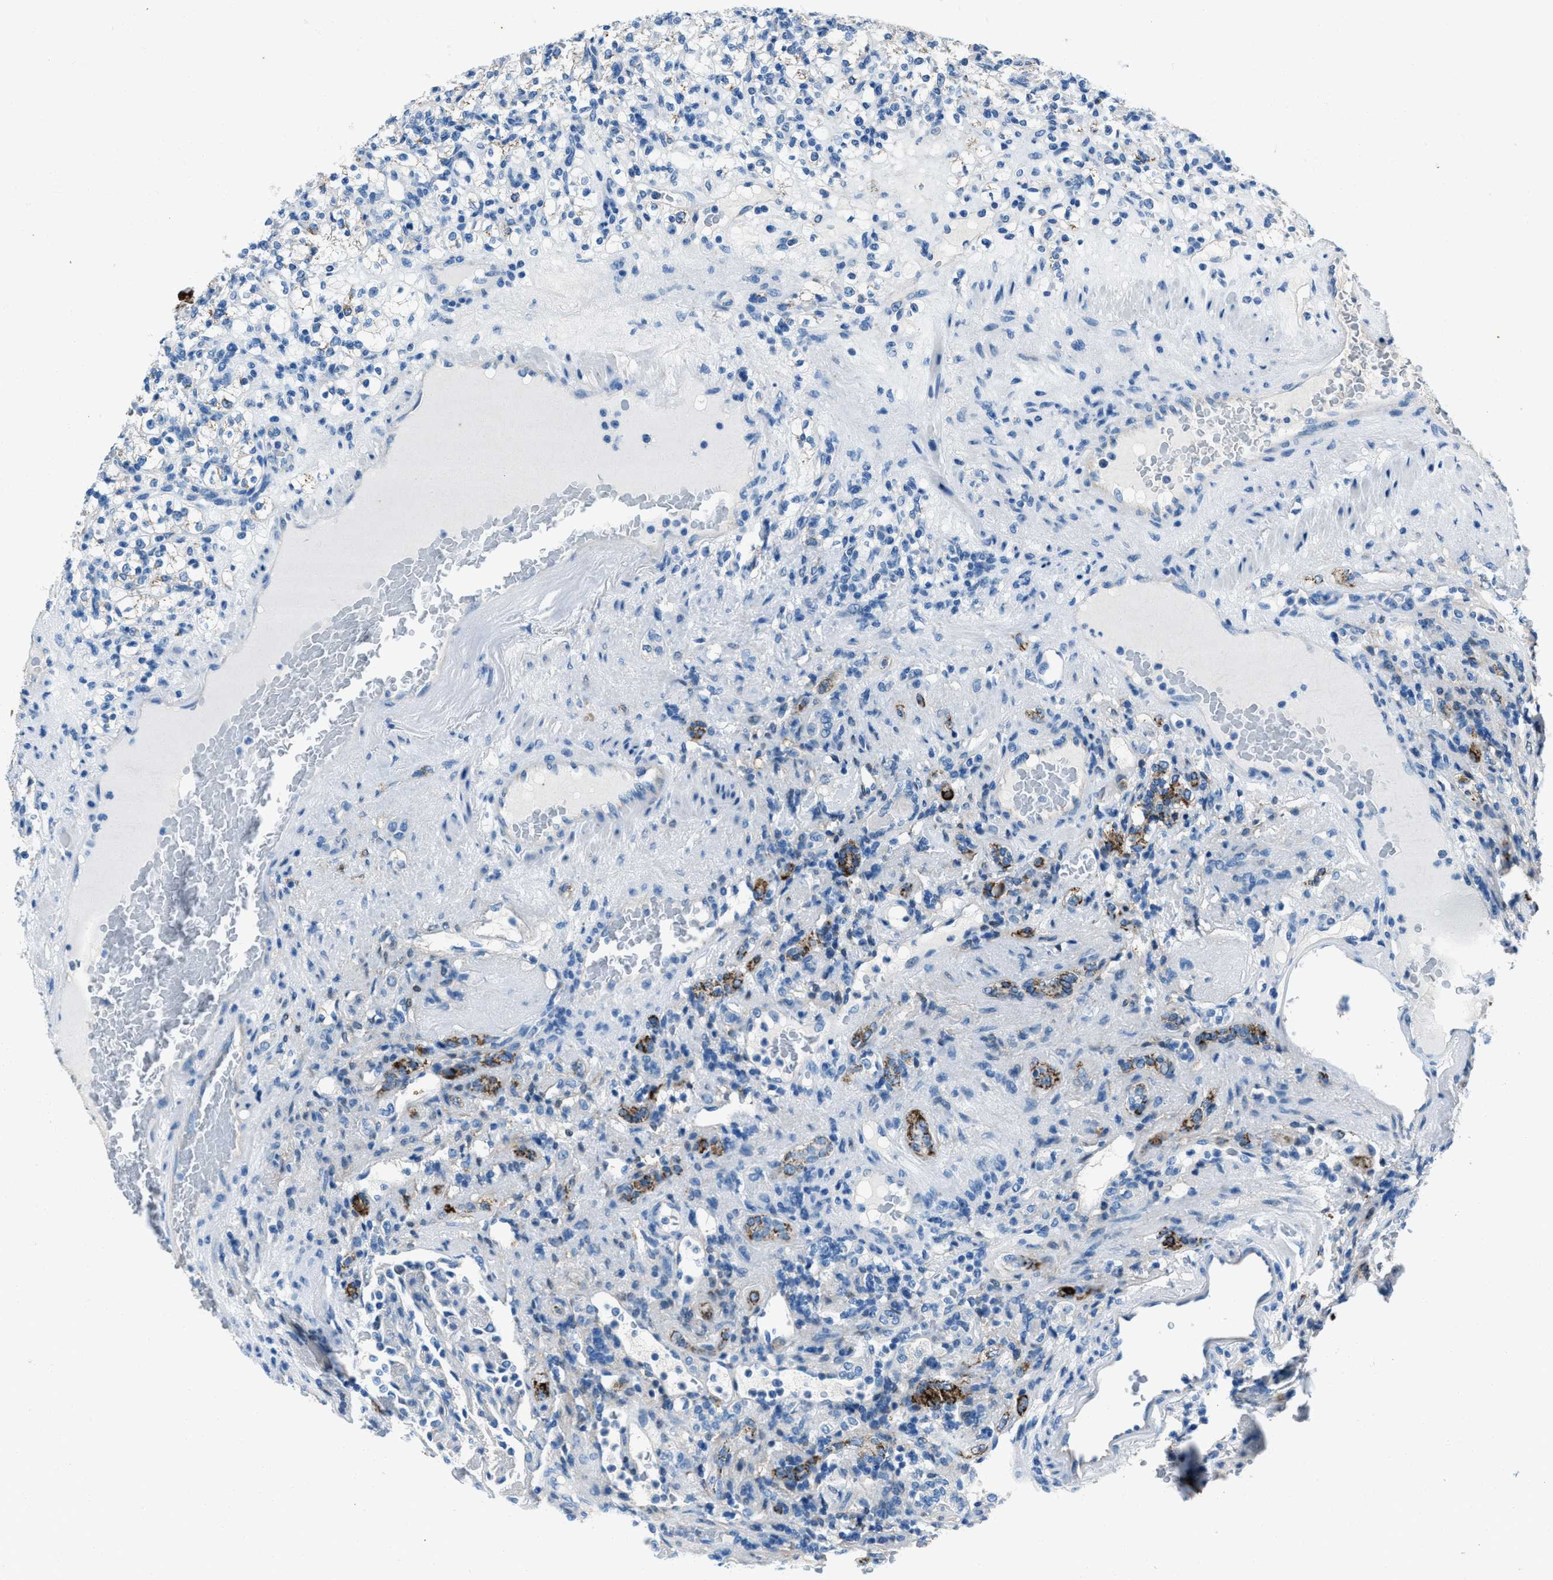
{"staining": {"intensity": "moderate", "quantity": "<25%", "location": "cytoplasmic/membranous"}, "tissue": "renal cancer", "cell_type": "Tumor cells", "image_type": "cancer", "snomed": [{"axis": "morphology", "description": "Normal tissue, NOS"}, {"axis": "morphology", "description": "Adenocarcinoma, NOS"}, {"axis": "topography", "description": "Kidney"}], "caption": "This micrograph demonstrates adenocarcinoma (renal) stained with immunohistochemistry (IHC) to label a protein in brown. The cytoplasmic/membranous of tumor cells show moderate positivity for the protein. Nuclei are counter-stained blue.", "gene": "AMACR", "patient": {"sex": "female", "age": 72}}